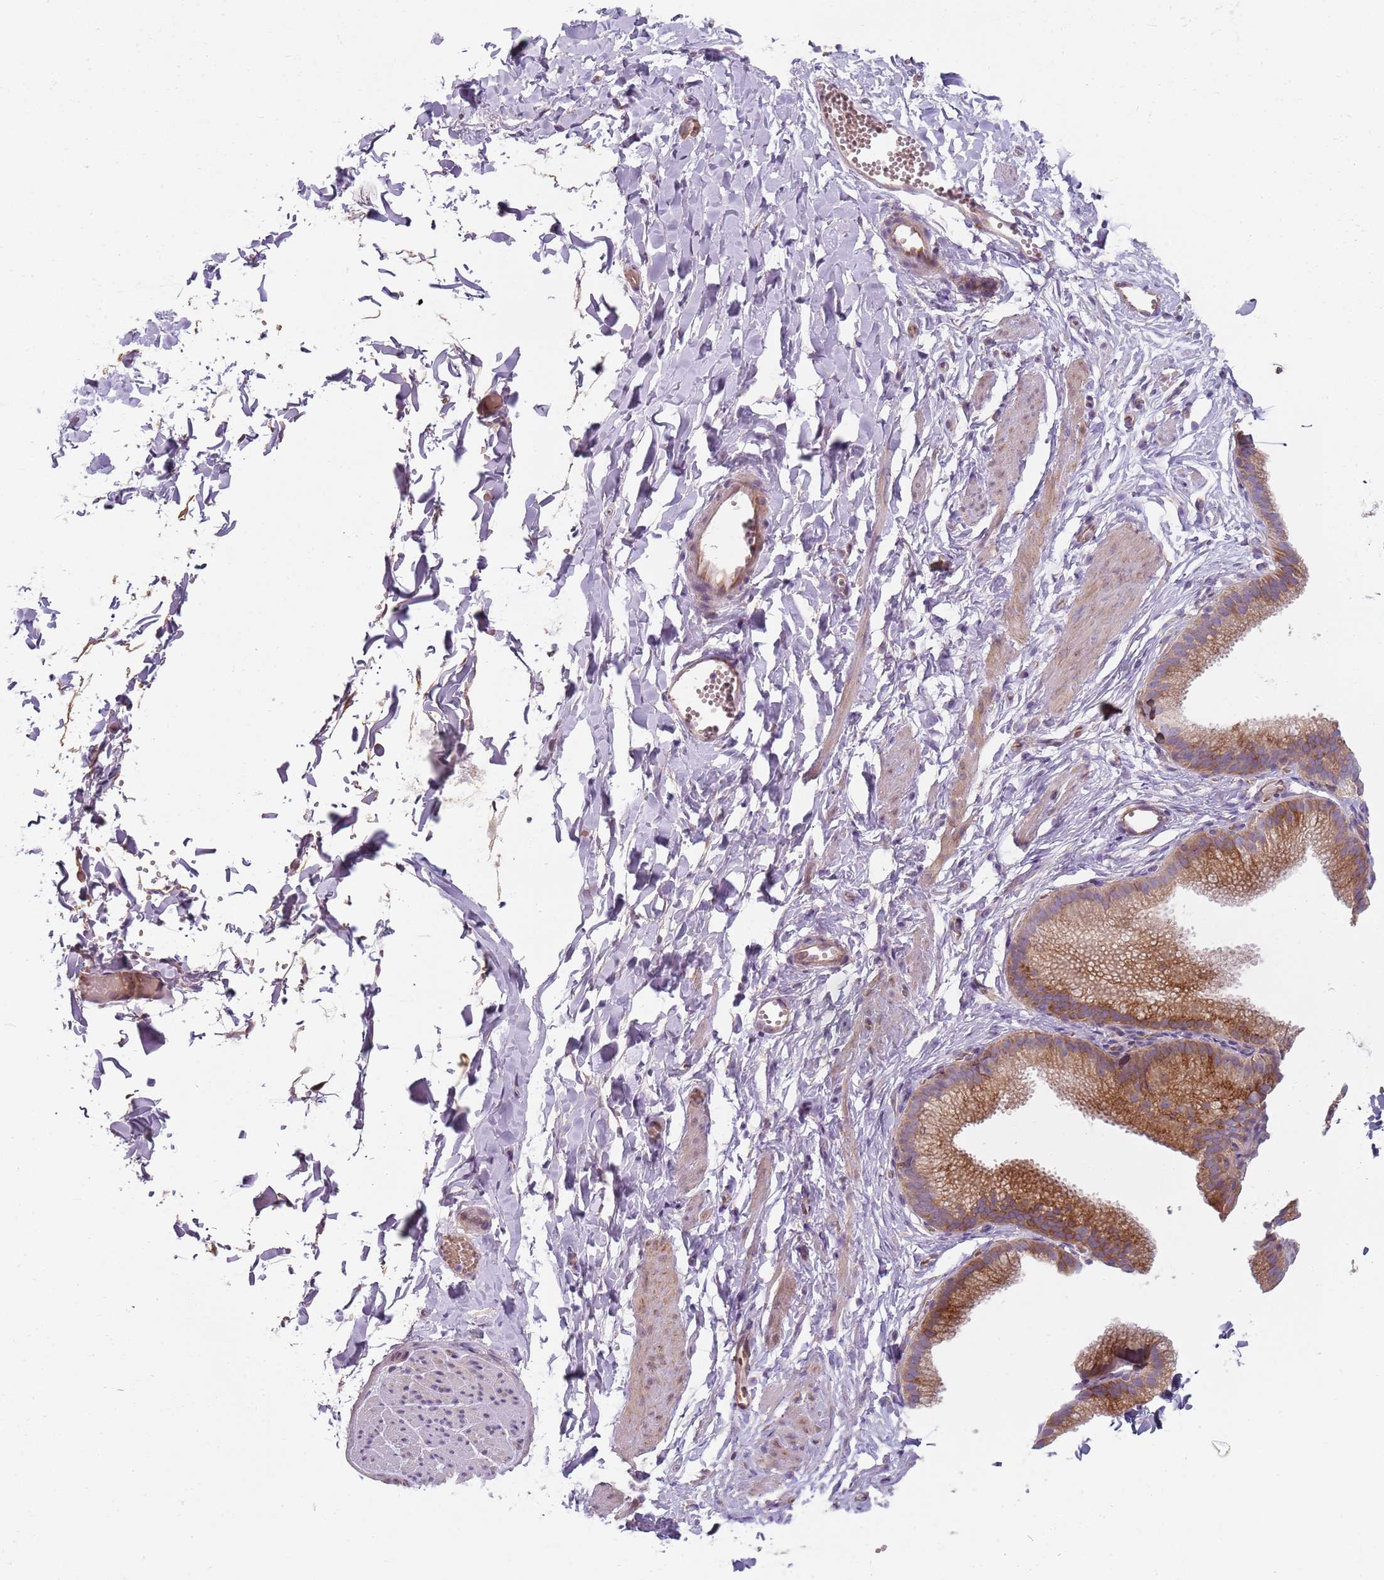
{"staining": {"intensity": "negative", "quantity": "none", "location": "none"}, "tissue": "adipose tissue", "cell_type": "Adipocytes", "image_type": "normal", "snomed": [{"axis": "morphology", "description": "Normal tissue, NOS"}, {"axis": "topography", "description": "Gallbladder"}, {"axis": "topography", "description": "Peripheral nerve tissue"}], "caption": "Adipocytes show no significant staining in unremarkable adipose tissue. Nuclei are stained in blue.", "gene": "SPATA2", "patient": {"sex": "male", "age": 38}}